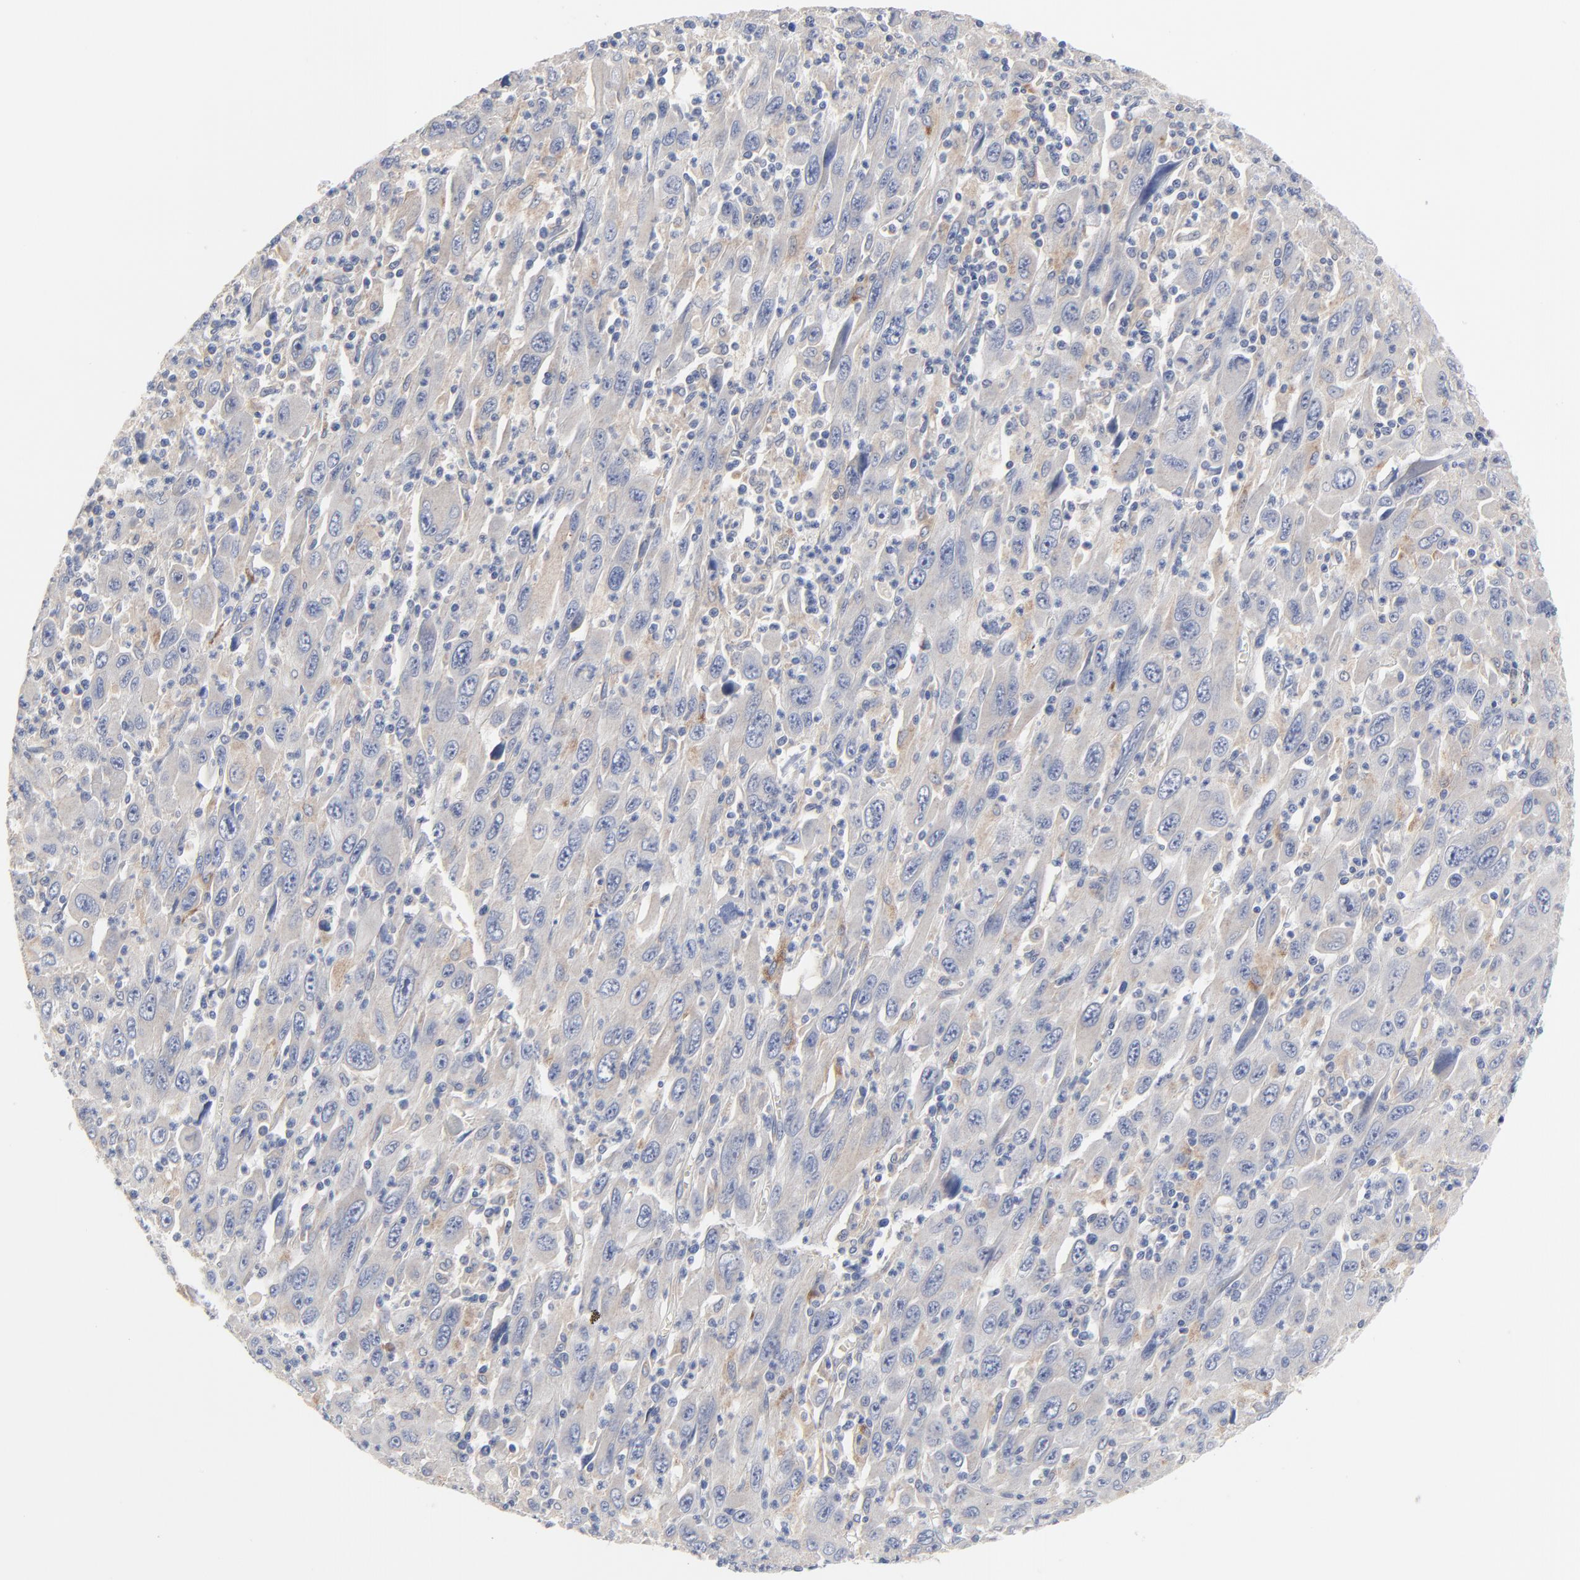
{"staining": {"intensity": "moderate", "quantity": "25%-75%", "location": "cytoplasmic/membranous"}, "tissue": "melanoma", "cell_type": "Tumor cells", "image_type": "cancer", "snomed": [{"axis": "morphology", "description": "Malignant melanoma, Metastatic site"}, {"axis": "topography", "description": "Skin"}], "caption": "A high-resolution micrograph shows immunohistochemistry staining of malignant melanoma (metastatic site), which shows moderate cytoplasmic/membranous positivity in approximately 25%-75% of tumor cells.", "gene": "DHRSX", "patient": {"sex": "female", "age": 56}}